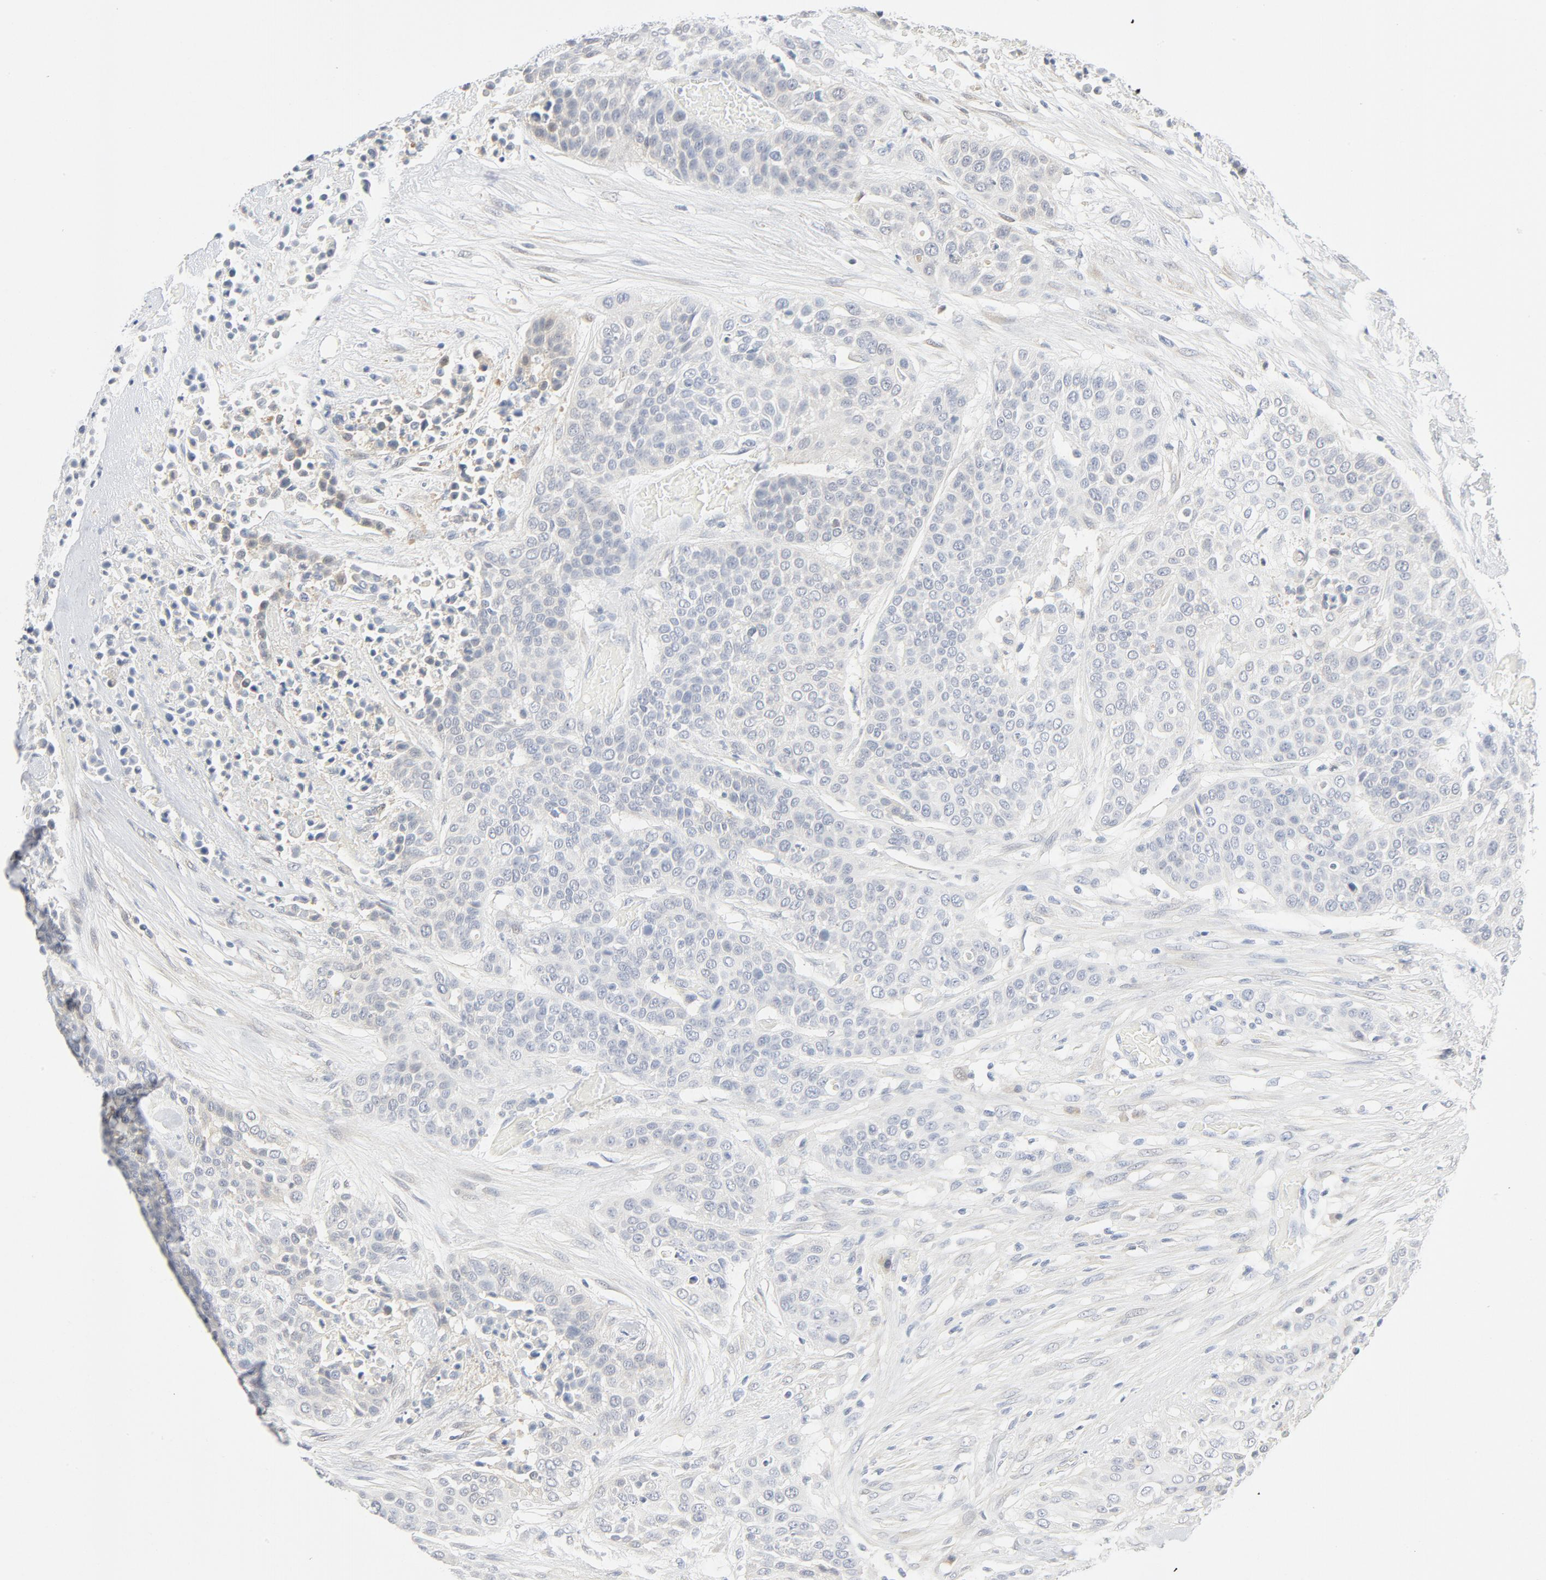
{"staining": {"intensity": "negative", "quantity": "none", "location": "none"}, "tissue": "urothelial cancer", "cell_type": "Tumor cells", "image_type": "cancer", "snomed": [{"axis": "morphology", "description": "Urothelial carcinoma, High grade"}, {"axis": "topography", "description": "Urinary bladder"}], "caption": "A micrograph of urothelial cancer stained for a protein demonstrates no brown staining in tumor cells.", "gene": "PGM1", "patient": {"sex": "male", "age": 74}}